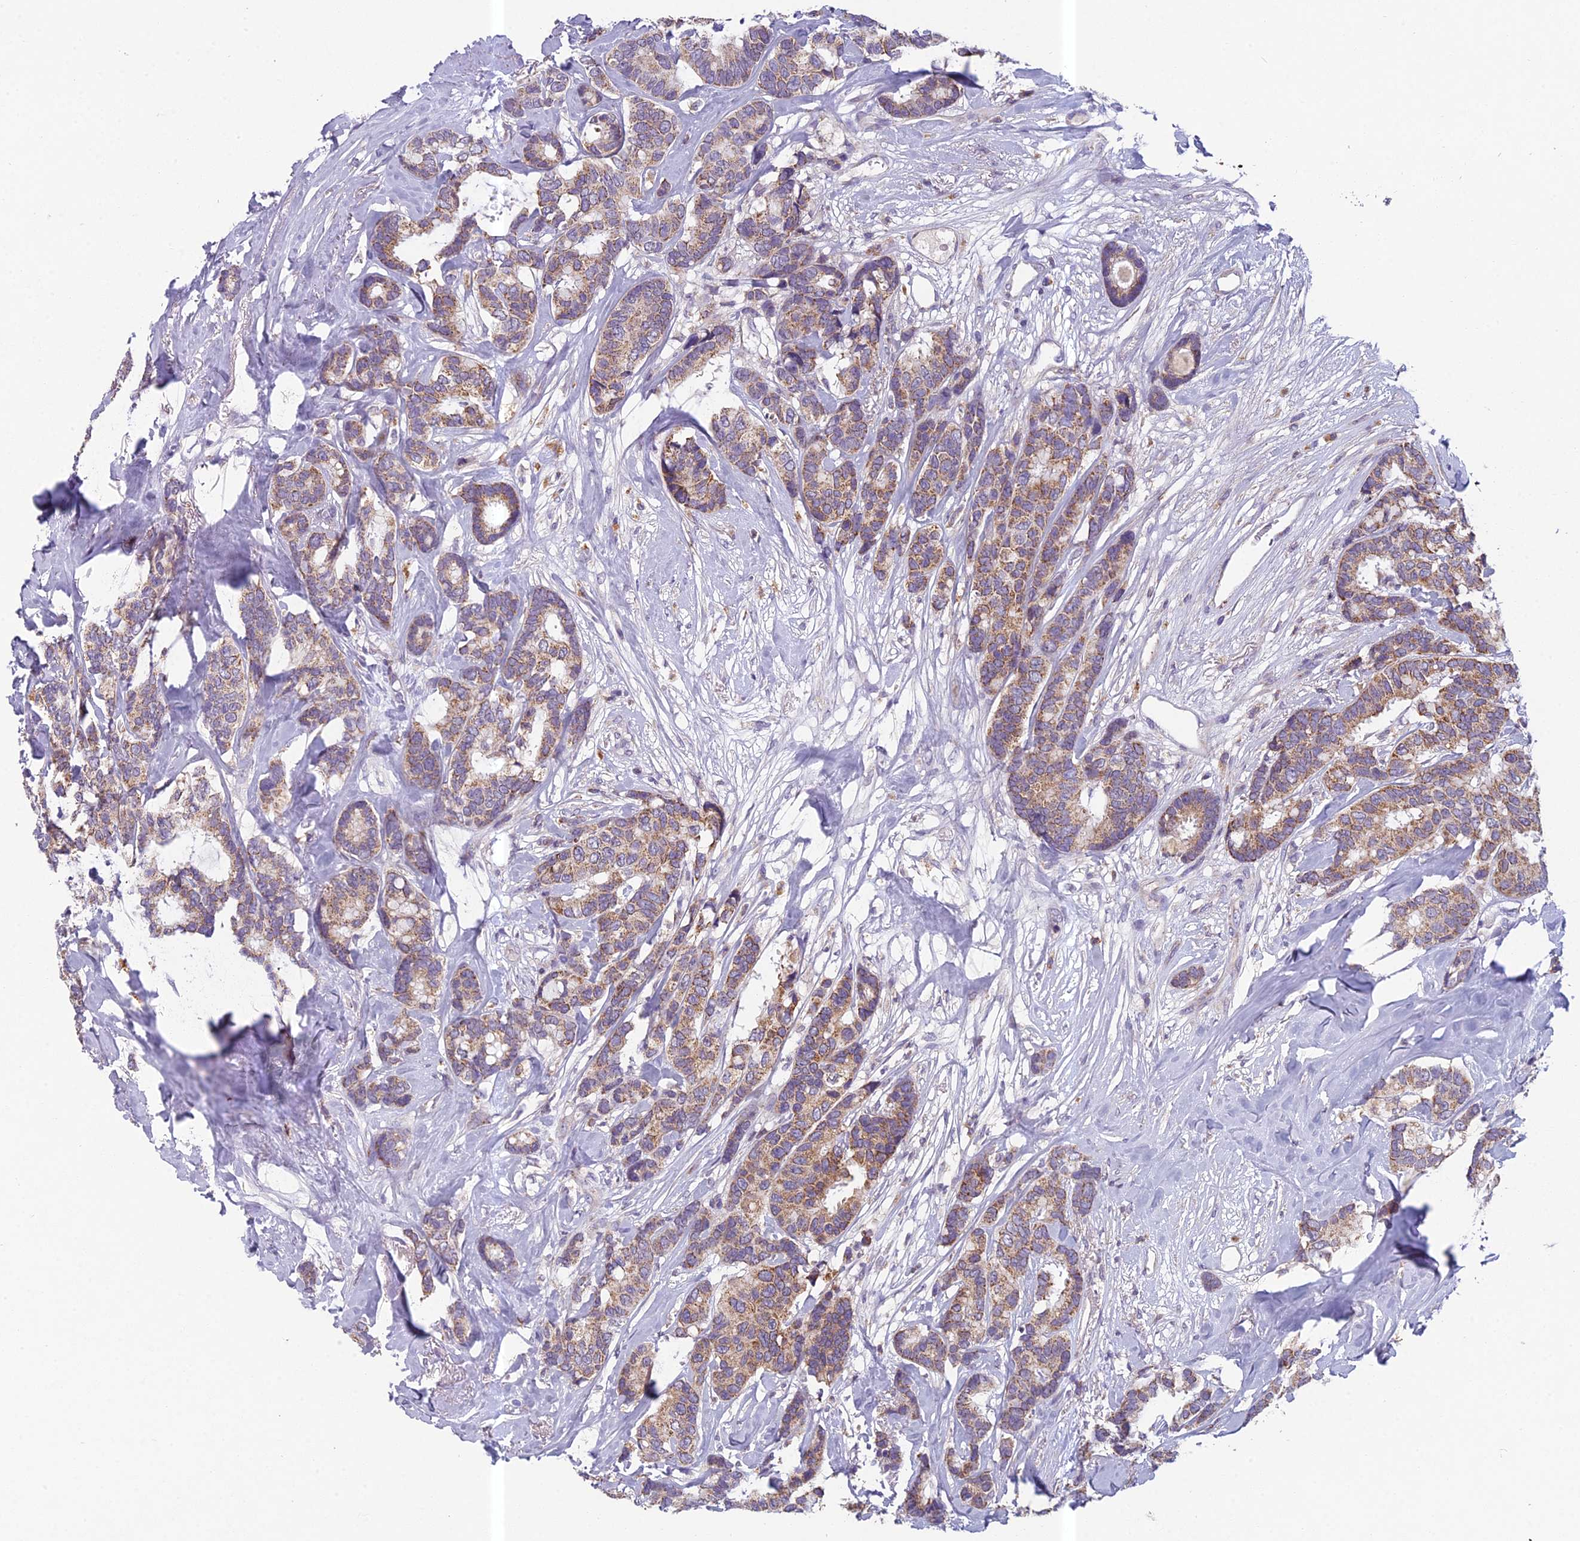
{"staining": {"intensity": "moderate", "quantity": ">75%", "location": "cytoplasmic/membranous"}, "tissue": "breast cancer", "cell_type": "Tumor cells", "image_type": "cancer", "snomed": [{"axis": "morphology", "description": "Duct carcinoma"}, {"axis": "topography", "description": "Breast"}], "caption": "This is an image of immunohistochemistry staining of breast cancer (invasive ductal carcinoma), which shows moderate staining in the cytoplasmic/membranous of tumor cells.", "gene": "ENSG00000188897", "patient": {"sex": "female", "age": 87}}